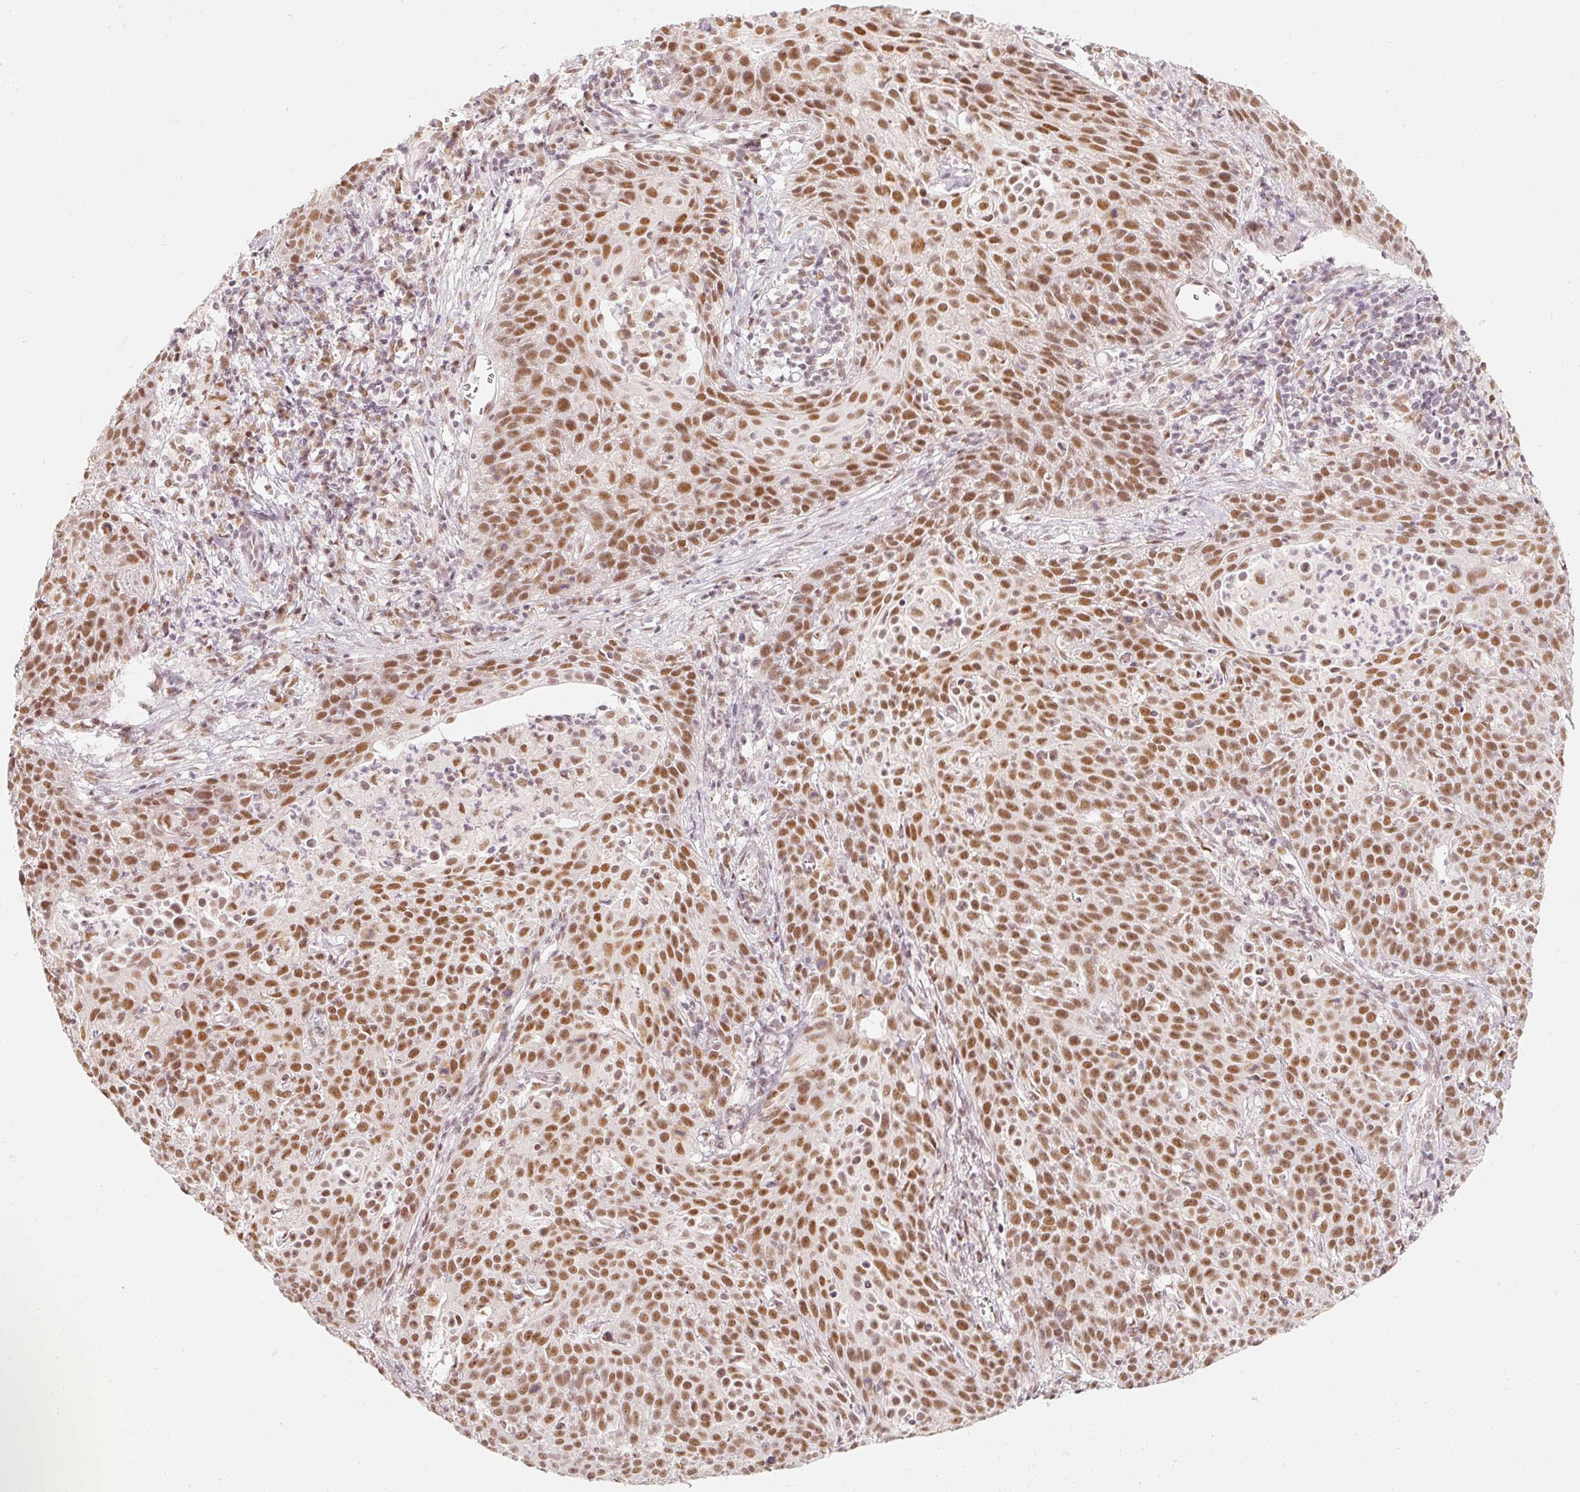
{"staining": {"intensity": "moderate", "quantity": ">75%", "location": "nuclear"}, "tissue": "cervical cancer", "cell_type": "Tumor cells", "image_type": "cancer", "snomed": [{"axis": "morphology", "description": "Squamous cell carcinoma, NOS"}, {"axis": "topography", "description": "Cervix"}], "caption": "Cervical cancer (squamous cell carcinoma) tissue exhibits moderate nuclear staining in about >75% of tumor cells", "gene": "PPP1R10", "patient": {"sex": "female", "age": 38}}